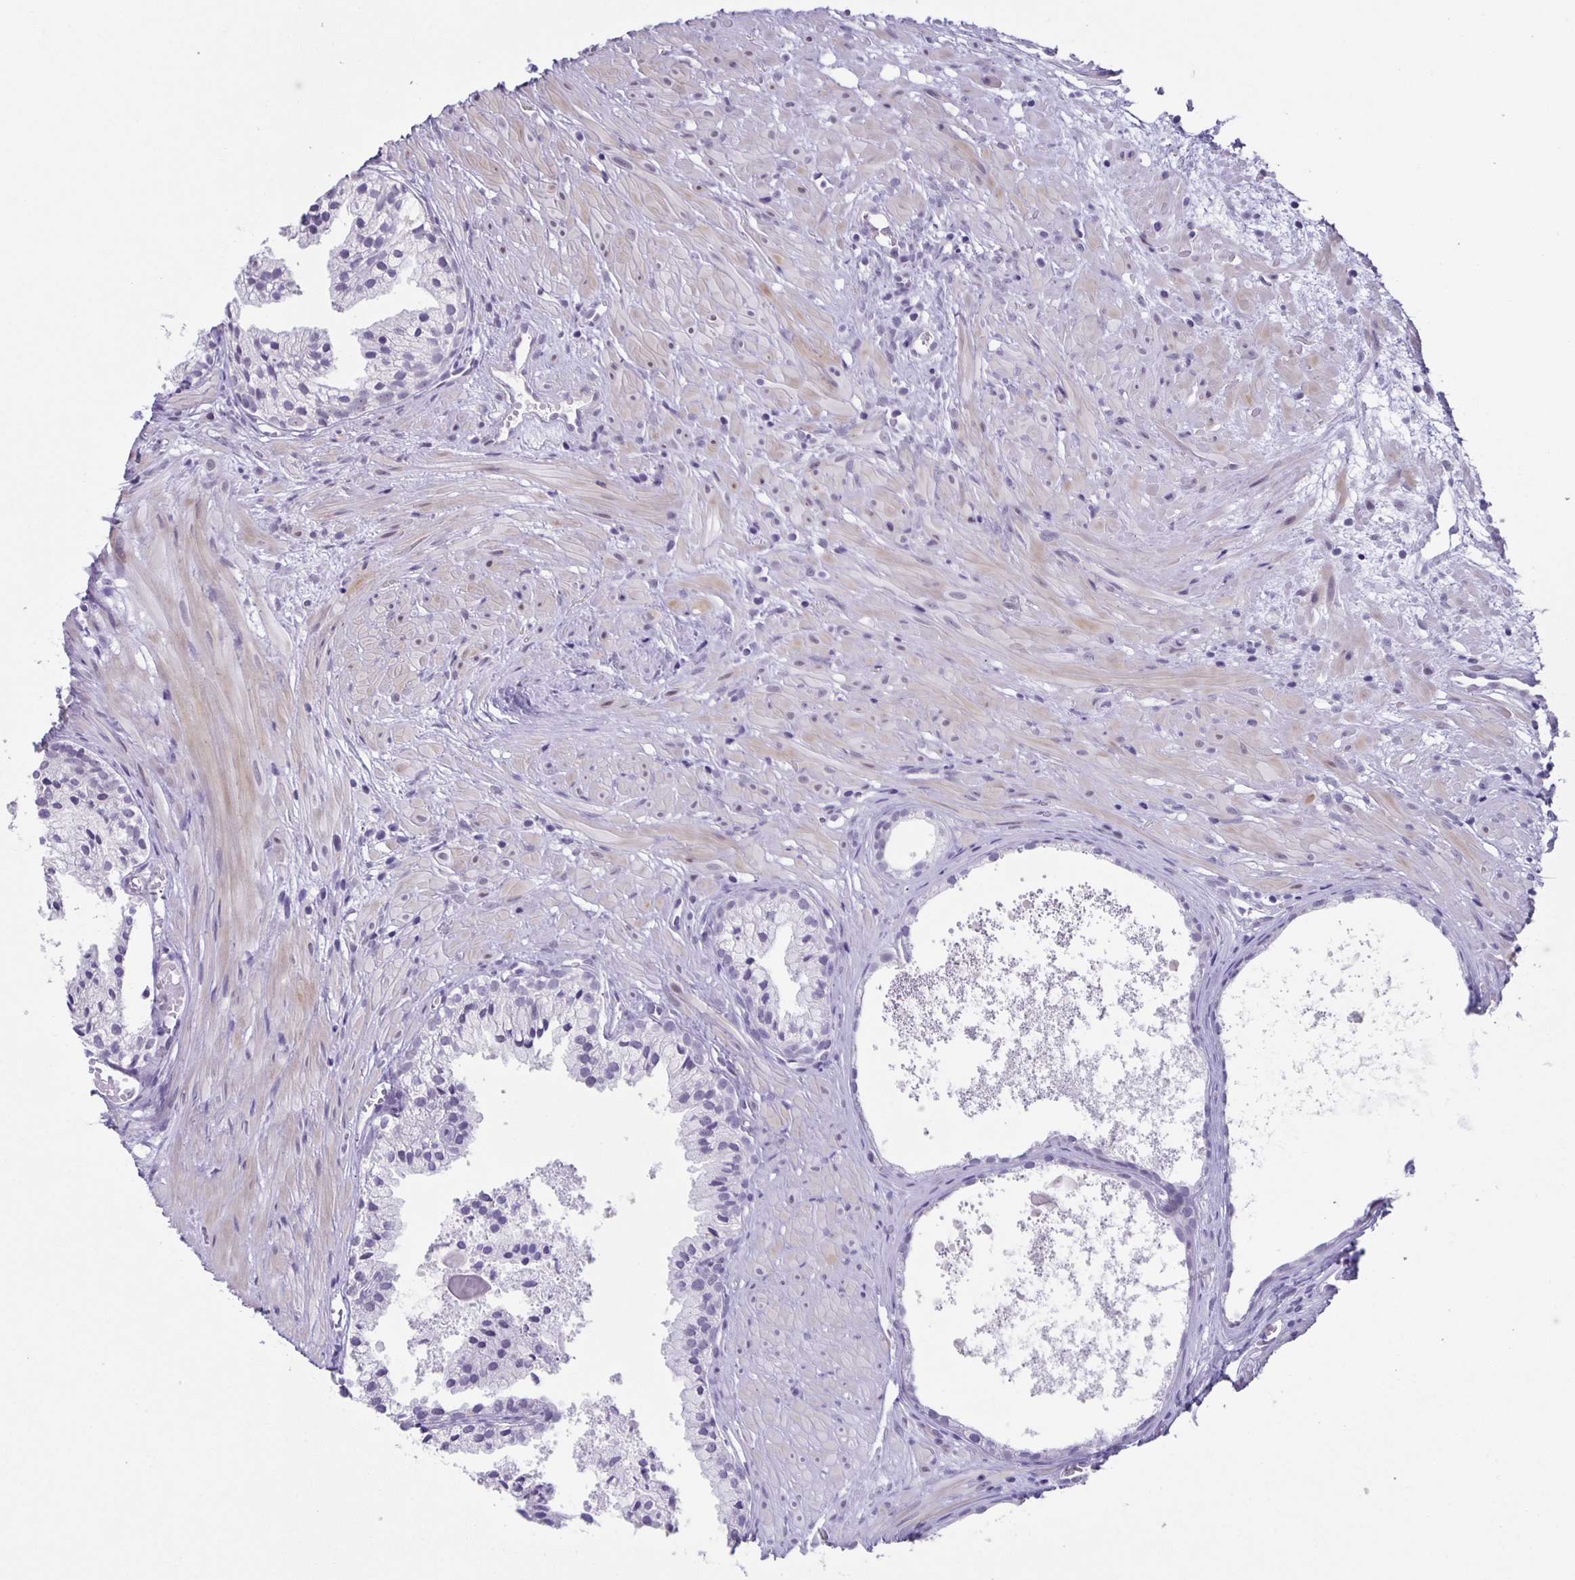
{"staining": {"intensity": "negative", "quantity": "none", "location": "none"}, "tissue": "prostate cancer", "cell_type": "Tumor cells", "image_type": "cancer", "snomed": [{"axis": "morphology", "description": "Adenocarcinoma, High grade"}, {"axis": "topography", "description": "Prostate"}], "caption": "The histopathology image demonstrates no staining of tumor cells in prostate cancer.", "gene": "PHRF1", "patient": {"sex": "male", "age": 58}}